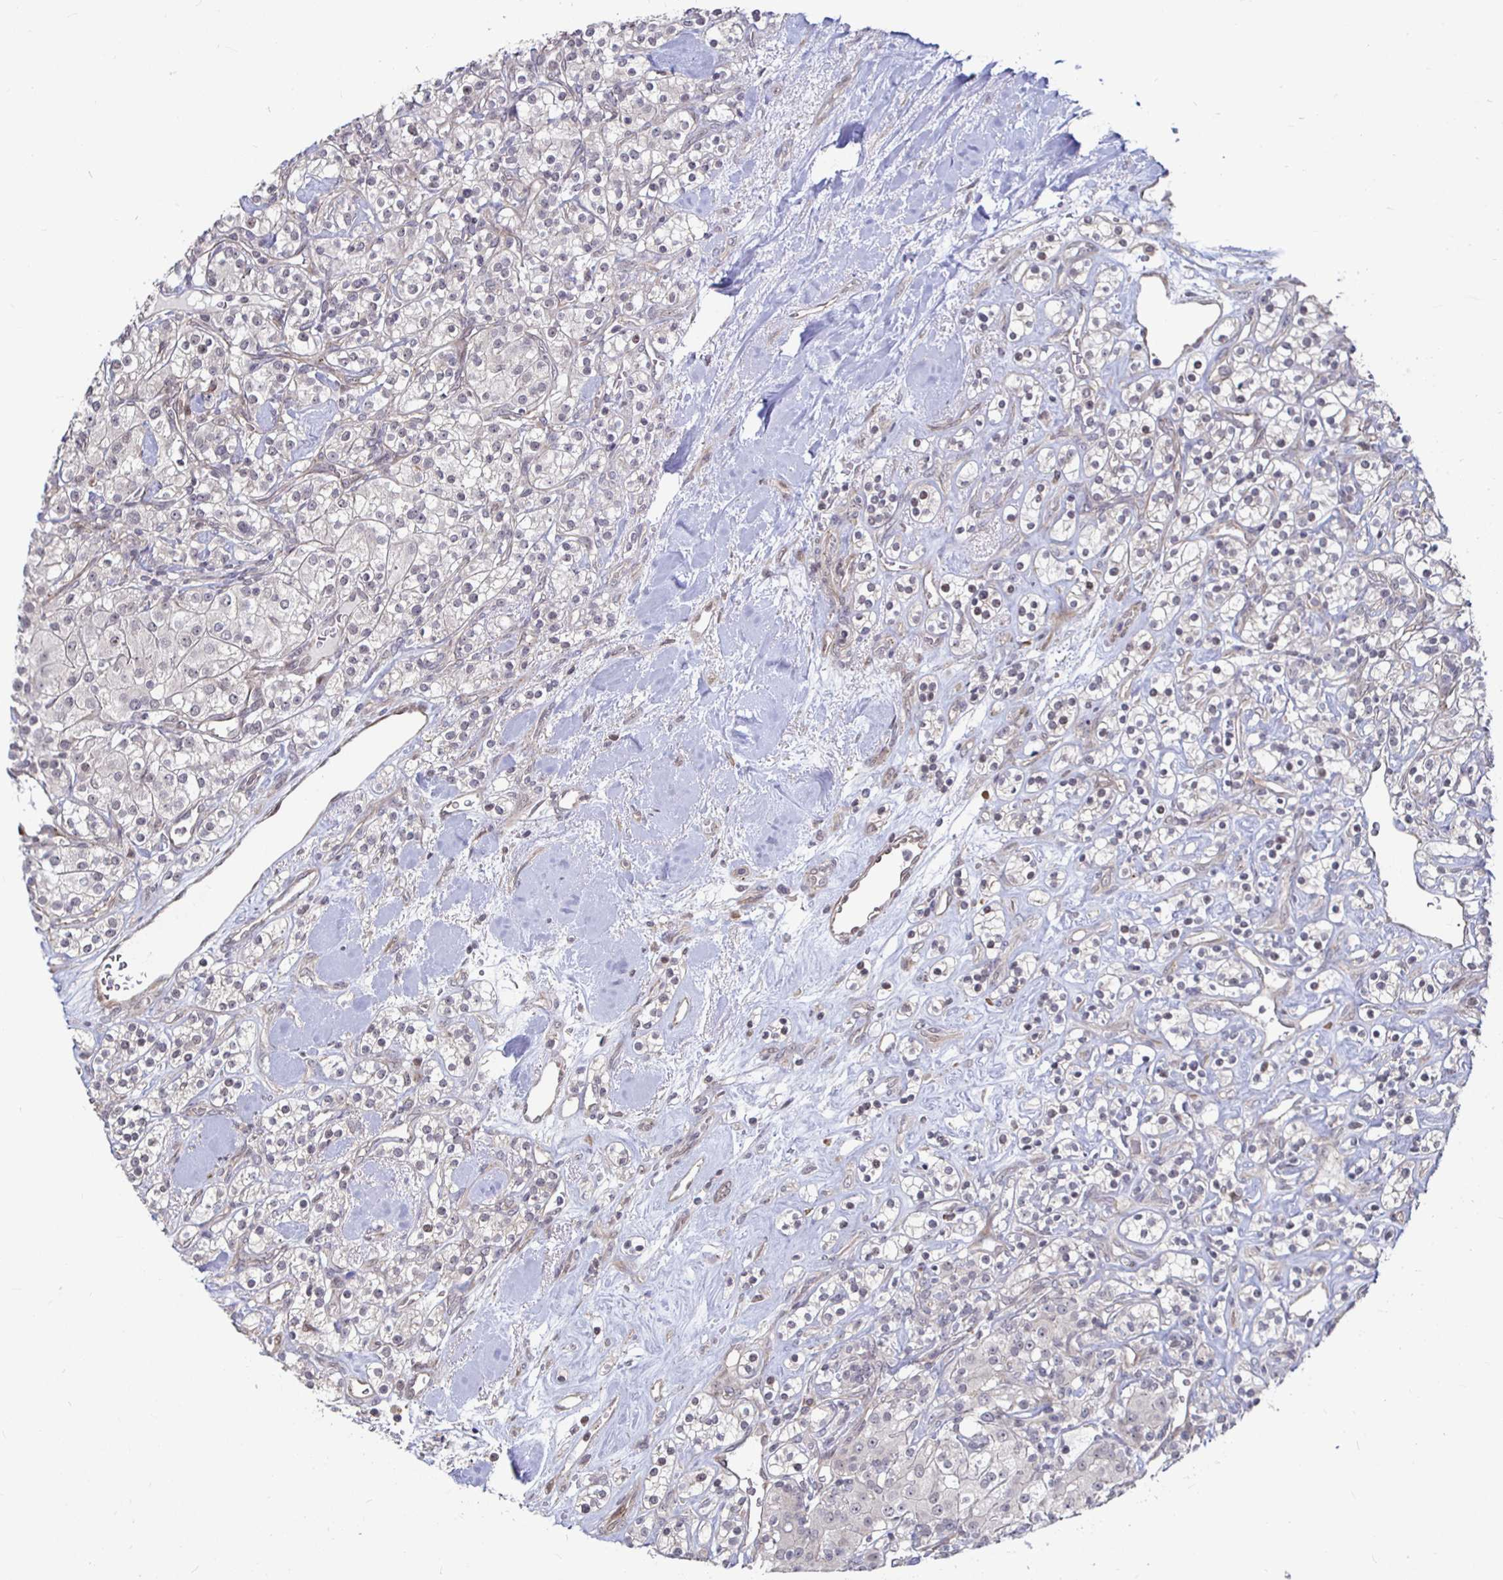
{"staining": {"intensity": "negative", "quantity": "none", "location": "none"}, "tissue": "renal cancer", "cell_type": "Tumor cells", "image_type": "cancer", "snomed": [{"axis": "morphology", "description": "Adenocarcinoma, NOS"}, {"axis": "topography", "description": "Kidney"}], "caption": "Tumor cells are negative for brown protein staining in renal cancer (adenocarcinoma).", "gene": "CAPN11", "patient": {"sex": "male", "age": 77}}